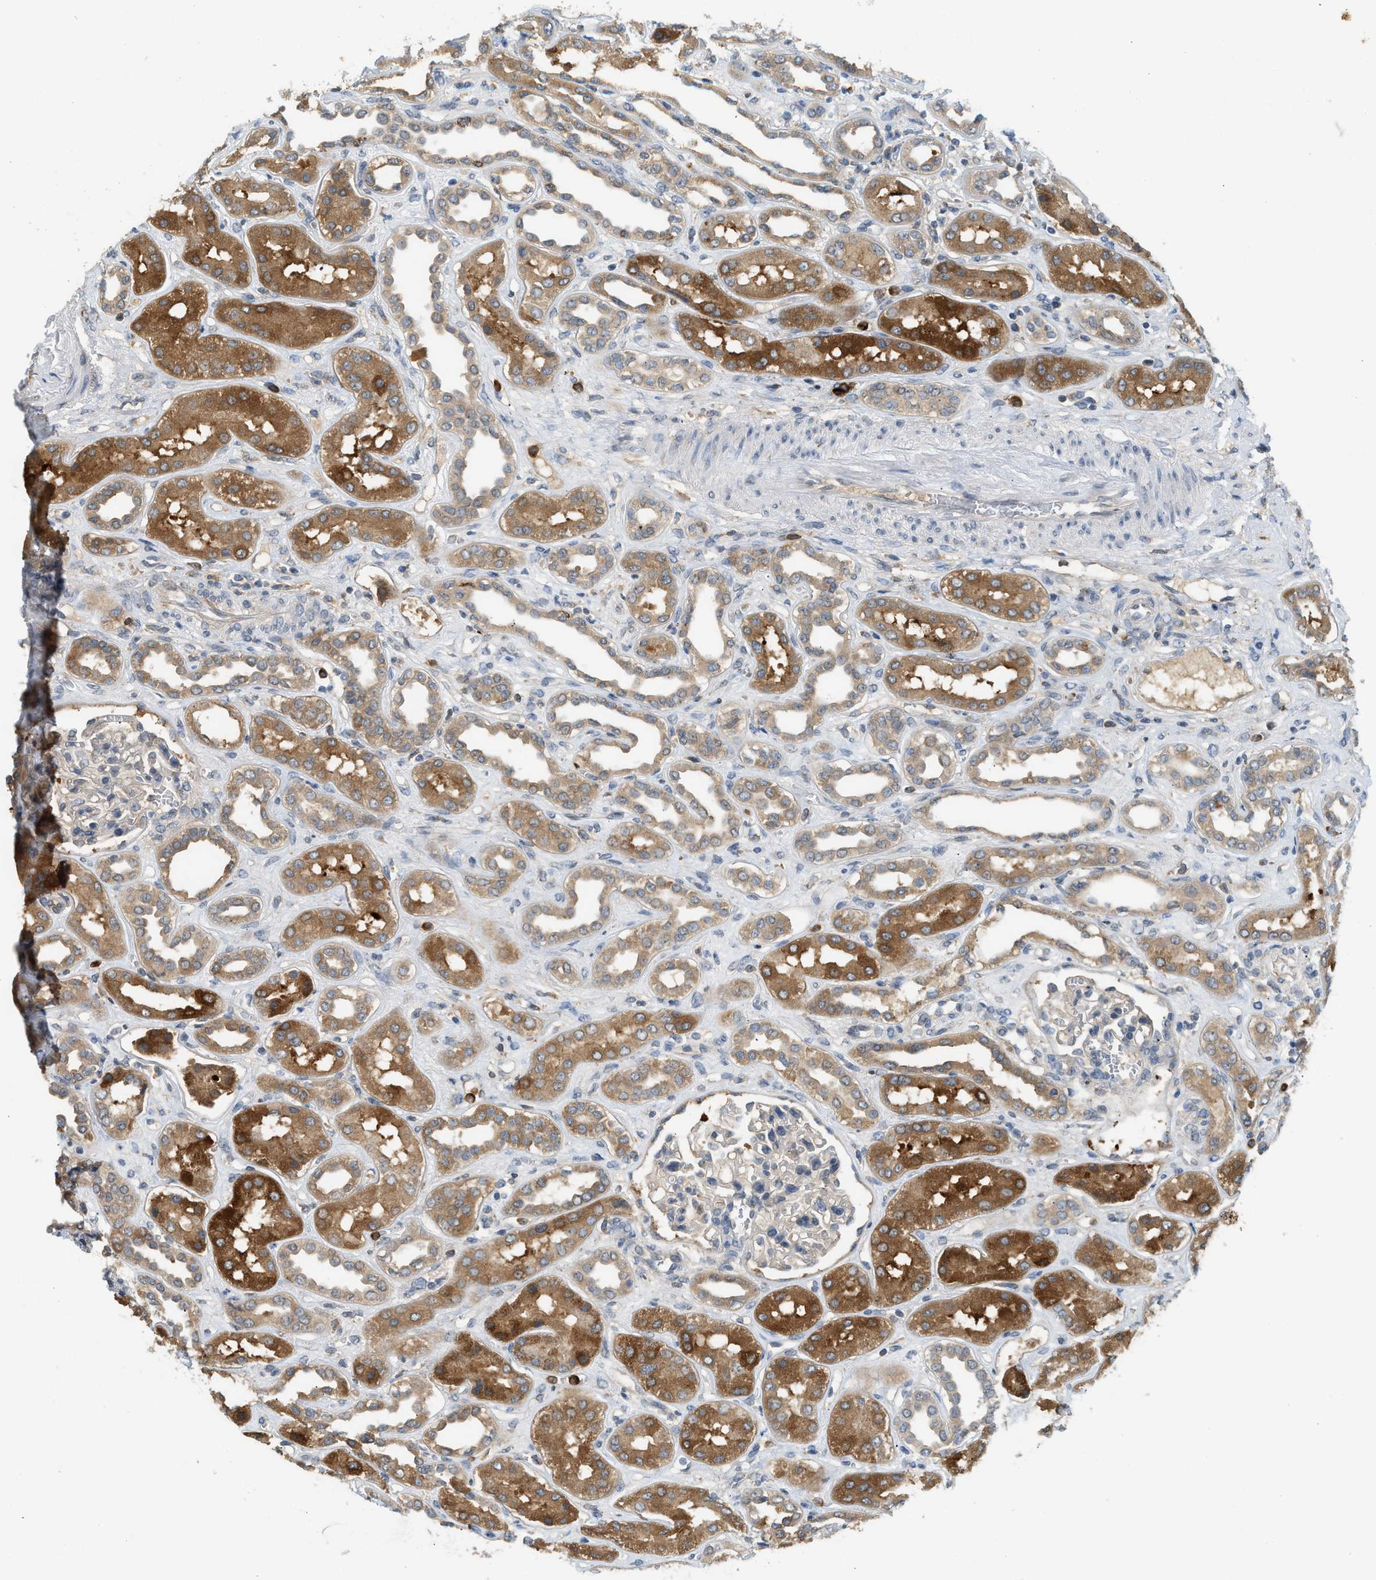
{"staining": {"intensity": "weak", "quantity": "<25%", "location": "cytoplasmic/membranous"}, "tissue": "kidney", "cell_type": "Cells in glomeruli", "image_type": "normal", "snomed": [{"axis": "morphology", "description": "Normal tissue, NOS"}, {"axis": "topography", "description": "Kidney"}], "caption": "This photomicrograph is of unremarkable kidney stained with IHC to label a protein in brown with the nuclei are counter-stained blue. There is no expression in cells in glomeruli.", "gene": "RHBDF2", "patient": {"sex": "male", "age": 59}}